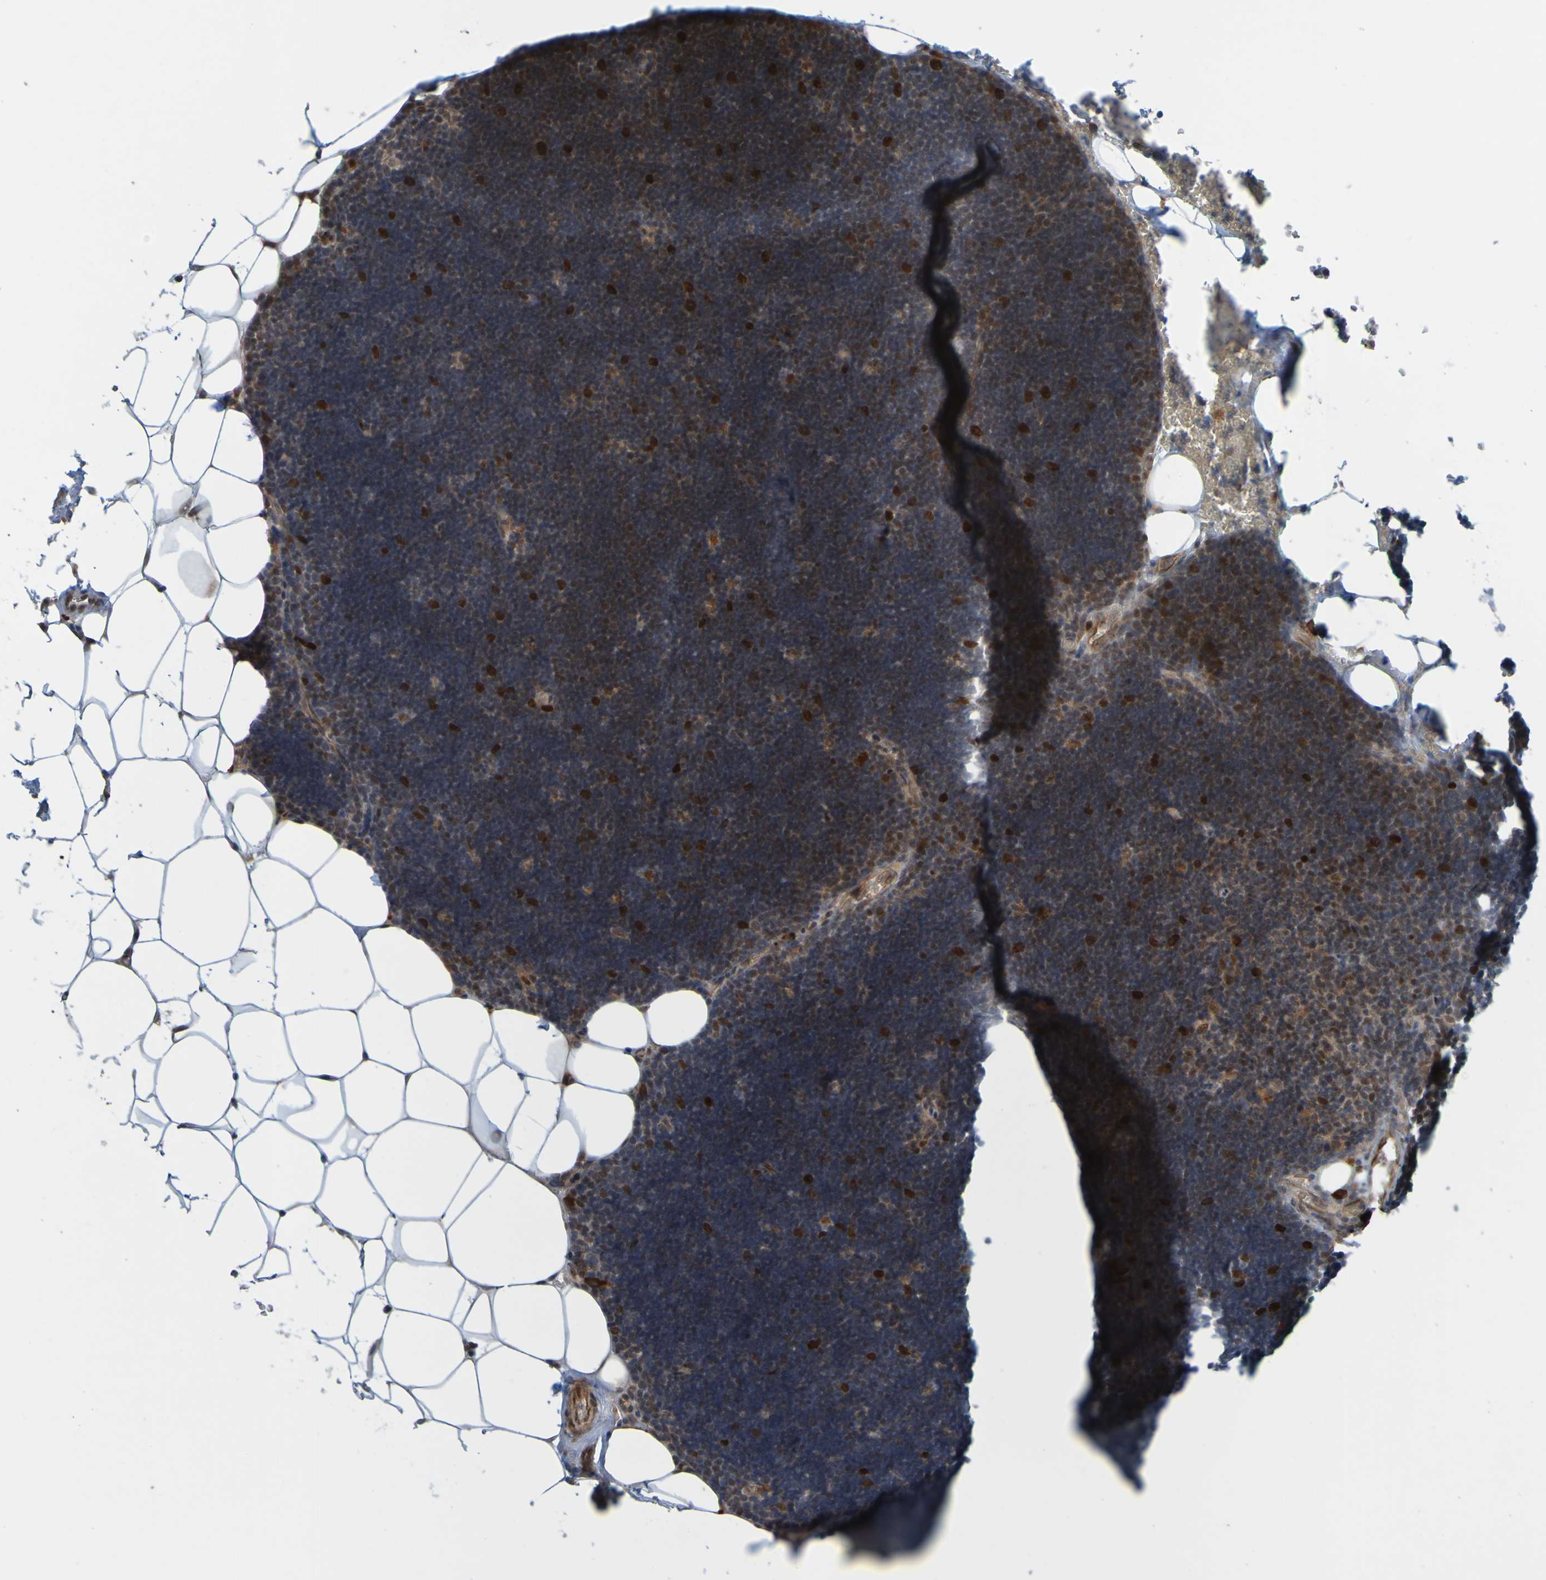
{"staining": {"intensity": "moderate", "quantity": "<25%", "location": "nuclear"}, "tissue": "lymph node", "cell_type": "Germinal center cells", "image_type": "normal", "snomed": [{"axis": "morphology", "description": "Normal tissue, NOS"}, {"axis": "topography", "description": "Lymph node"}], "caption": "An image of lymph node stained for a protein exhibits moderate nuclear brown staining in germinal center cells.", "gene": "MCPH1", "patient": {"sex": "male", "age": 33}}